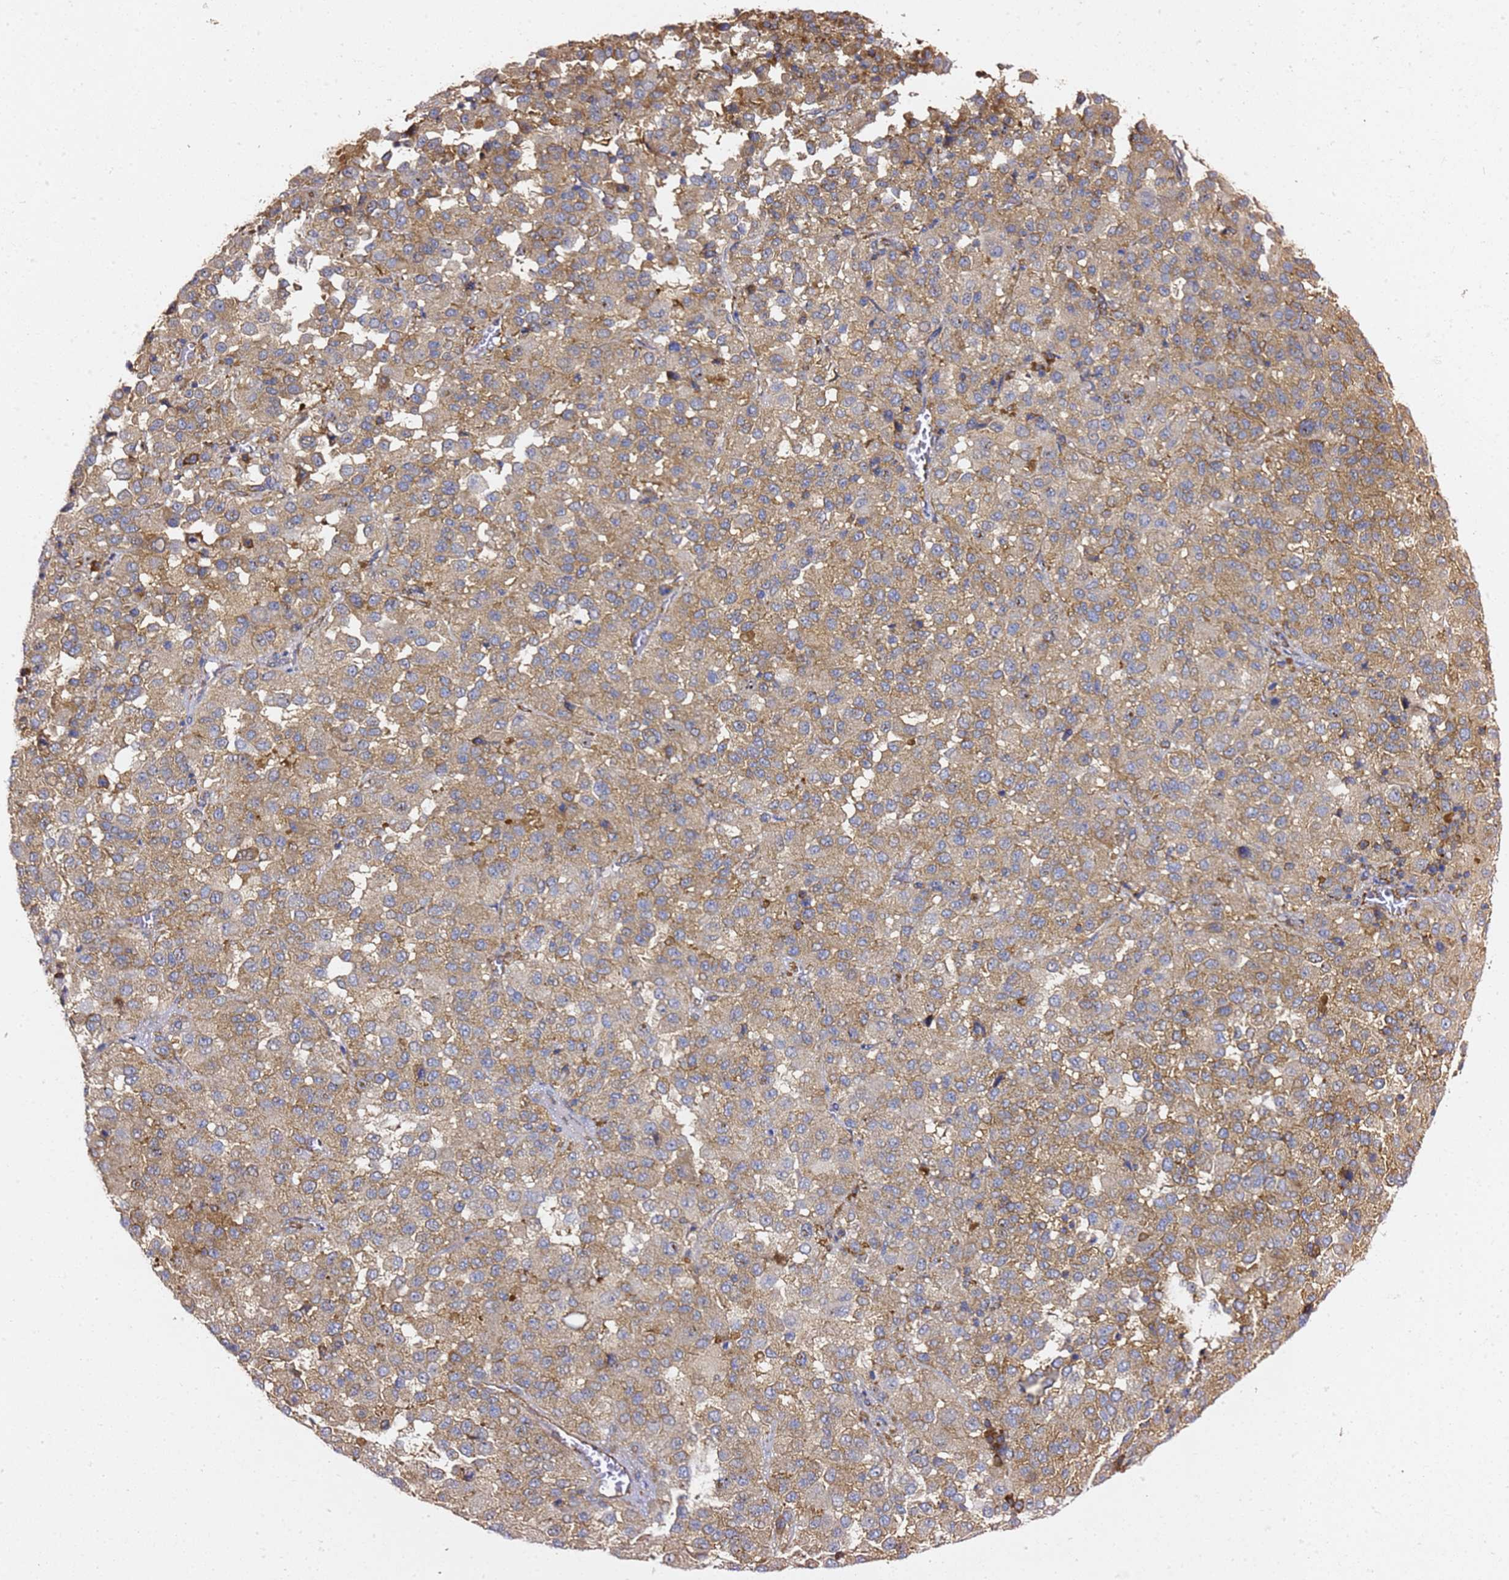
{"staining": {"intensity": "moderate", "quantity": ">75%", "location": "cytoplasmic/membranous"}, "tissue": "melanoma", "cell_type": "Tumor cells", "image_type": "cancer", "snomed": [{"axis": "morphology", "description": "Malignant melanoma, Metastatic site"}, {"axis": "topography", "description": "Lung"}], "caption": "A brown stain highlights moderate cytoplasmic/membranous expression of a protein in malignant melanoma (metastatic site) tumor cells. (DAB (3,3'-diaminobenzidine) IHC, brown staining for protein, blue staining for nuclei).", "gene": "TPST1", "patient": {"sex": "male", "age": 64}}